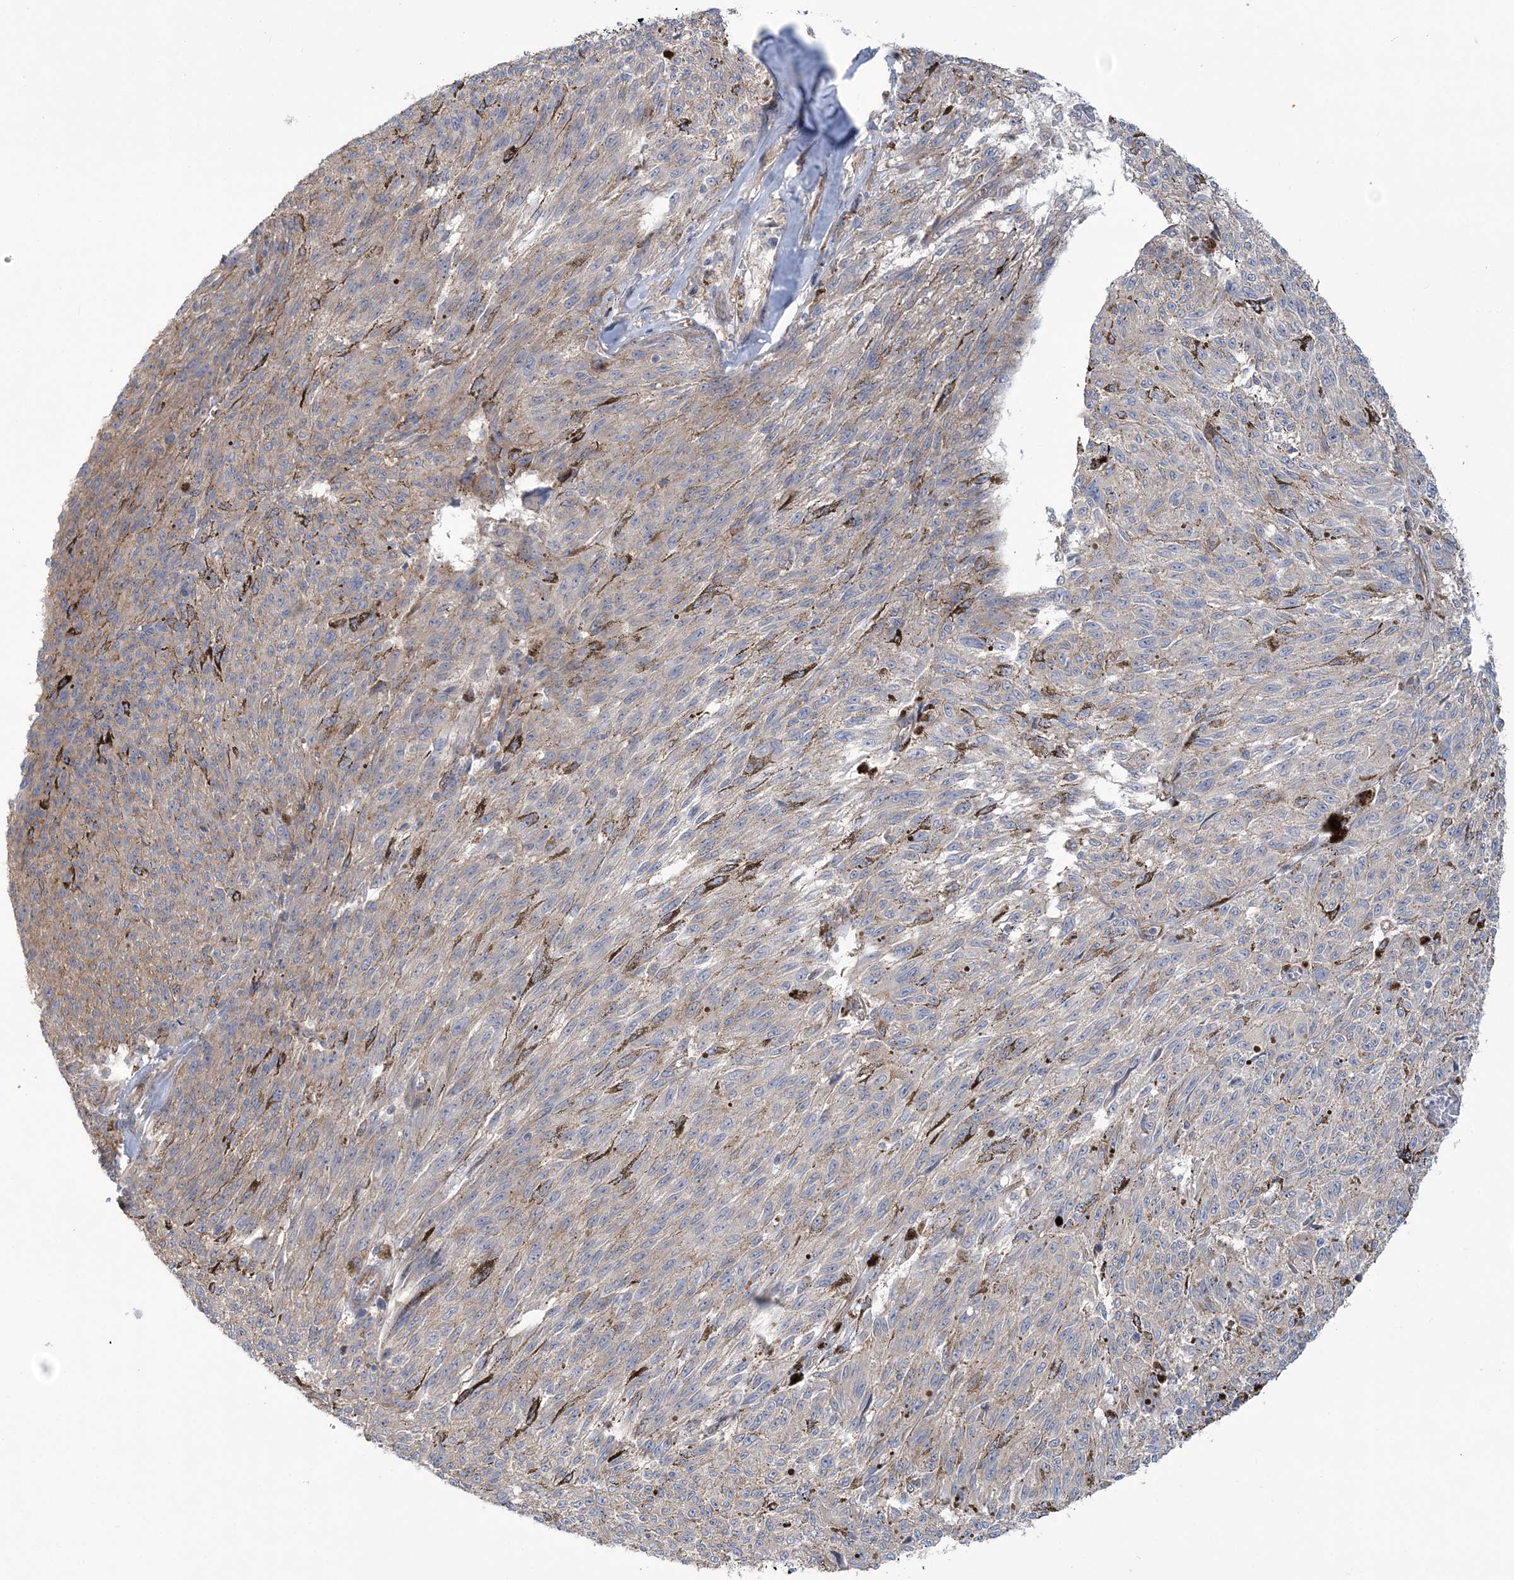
{"staining": {"intensity": "weak", "quantity": "<25%", "location": "cytoplasmic/membranous"}, "tissue": "melanoma", "cell_type": "Tumor cells", "image_type": "cancer", "snomed": [{"axis": "morphology", "description": "Malignant melanoma, NOS"}, {"axis": "topography", "description": "Skin"}], "caption": "High power microscopy image of an IHC micrograph of melanoma, revealing no significant staining in tumor cells.", "gene": "RAI14", "patient": {"sex": "female", "age": 72}}